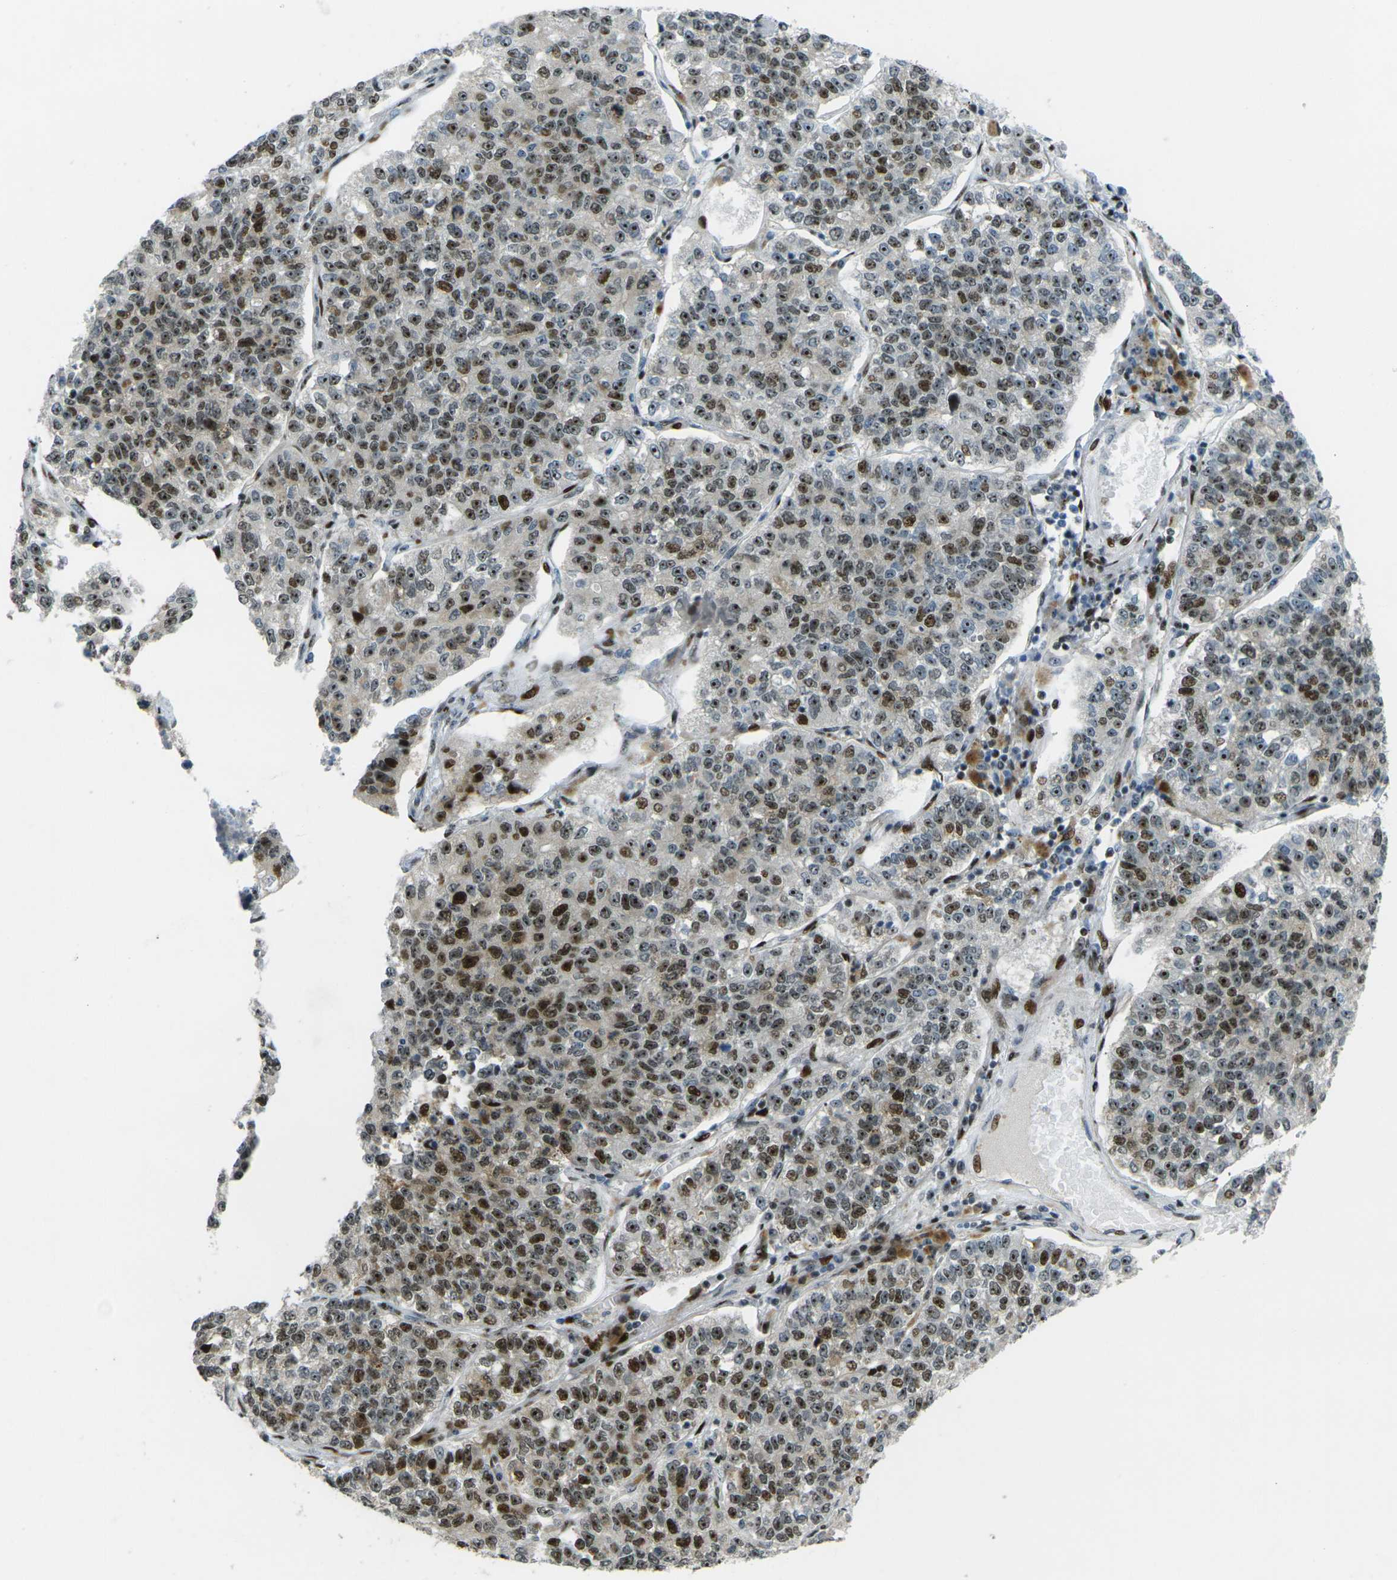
{"staining": {"intensity": "strong", "quantity": ">75%", "location": "nuclear"}, "tissue": "lung cancer", "cell_type": "Tumor cells", "image_type": "cancer", "snomed": [{"axis": "morphology", "description": "Adenocarcinoma, NOS"}, {"axis": "topography", "description": "Lung"}], "caption": "Human lung cancer (adenocarcinoma) stained with a protein marker shows strong staining in tumor cells.", "gene": "UBE2C", "patient": {"sex": "male", "age": 49}}